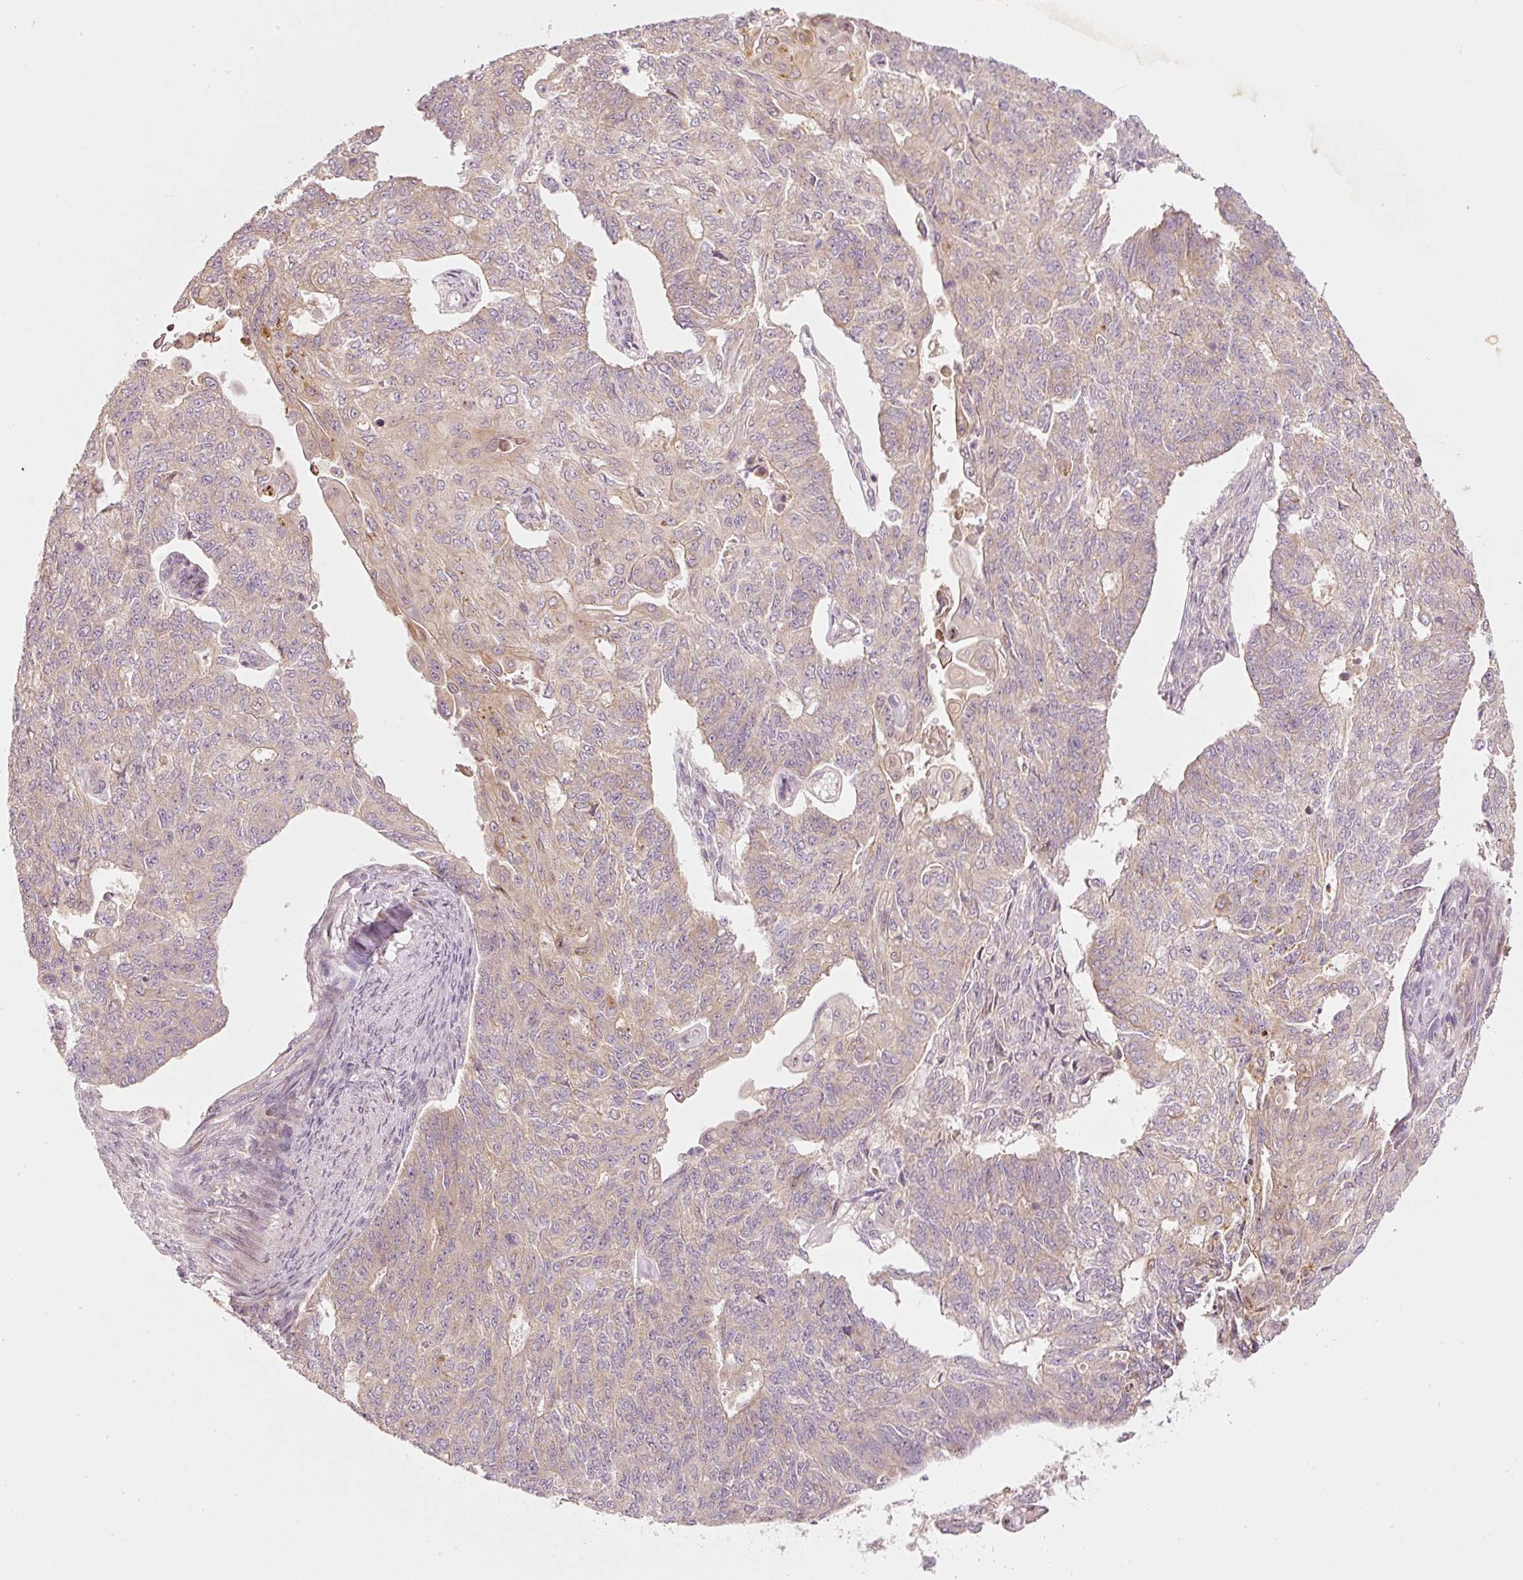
{"staining": {"intensity": "weak", "quantity": "25%-75%", "location": "cytoplasmic/membranous"}, "tissue": "endometrial cancer", "cell_type": "Tumor cells", "image_type": "cancer", "snomed": [{"axis": "morphology", "description": "Adenocarcinoma, NOS"}, {"axis": "topography", "description": "Endometrium"}], "caption": "Human adenocarcinoma (endometrial) stained with a brown dye reveals weak cytoplasmic/membranous positive expression in approximately 25%-75% of tumor cells.", "gene": "MAP10", "patient": {"sex": "female", "age": 32}}